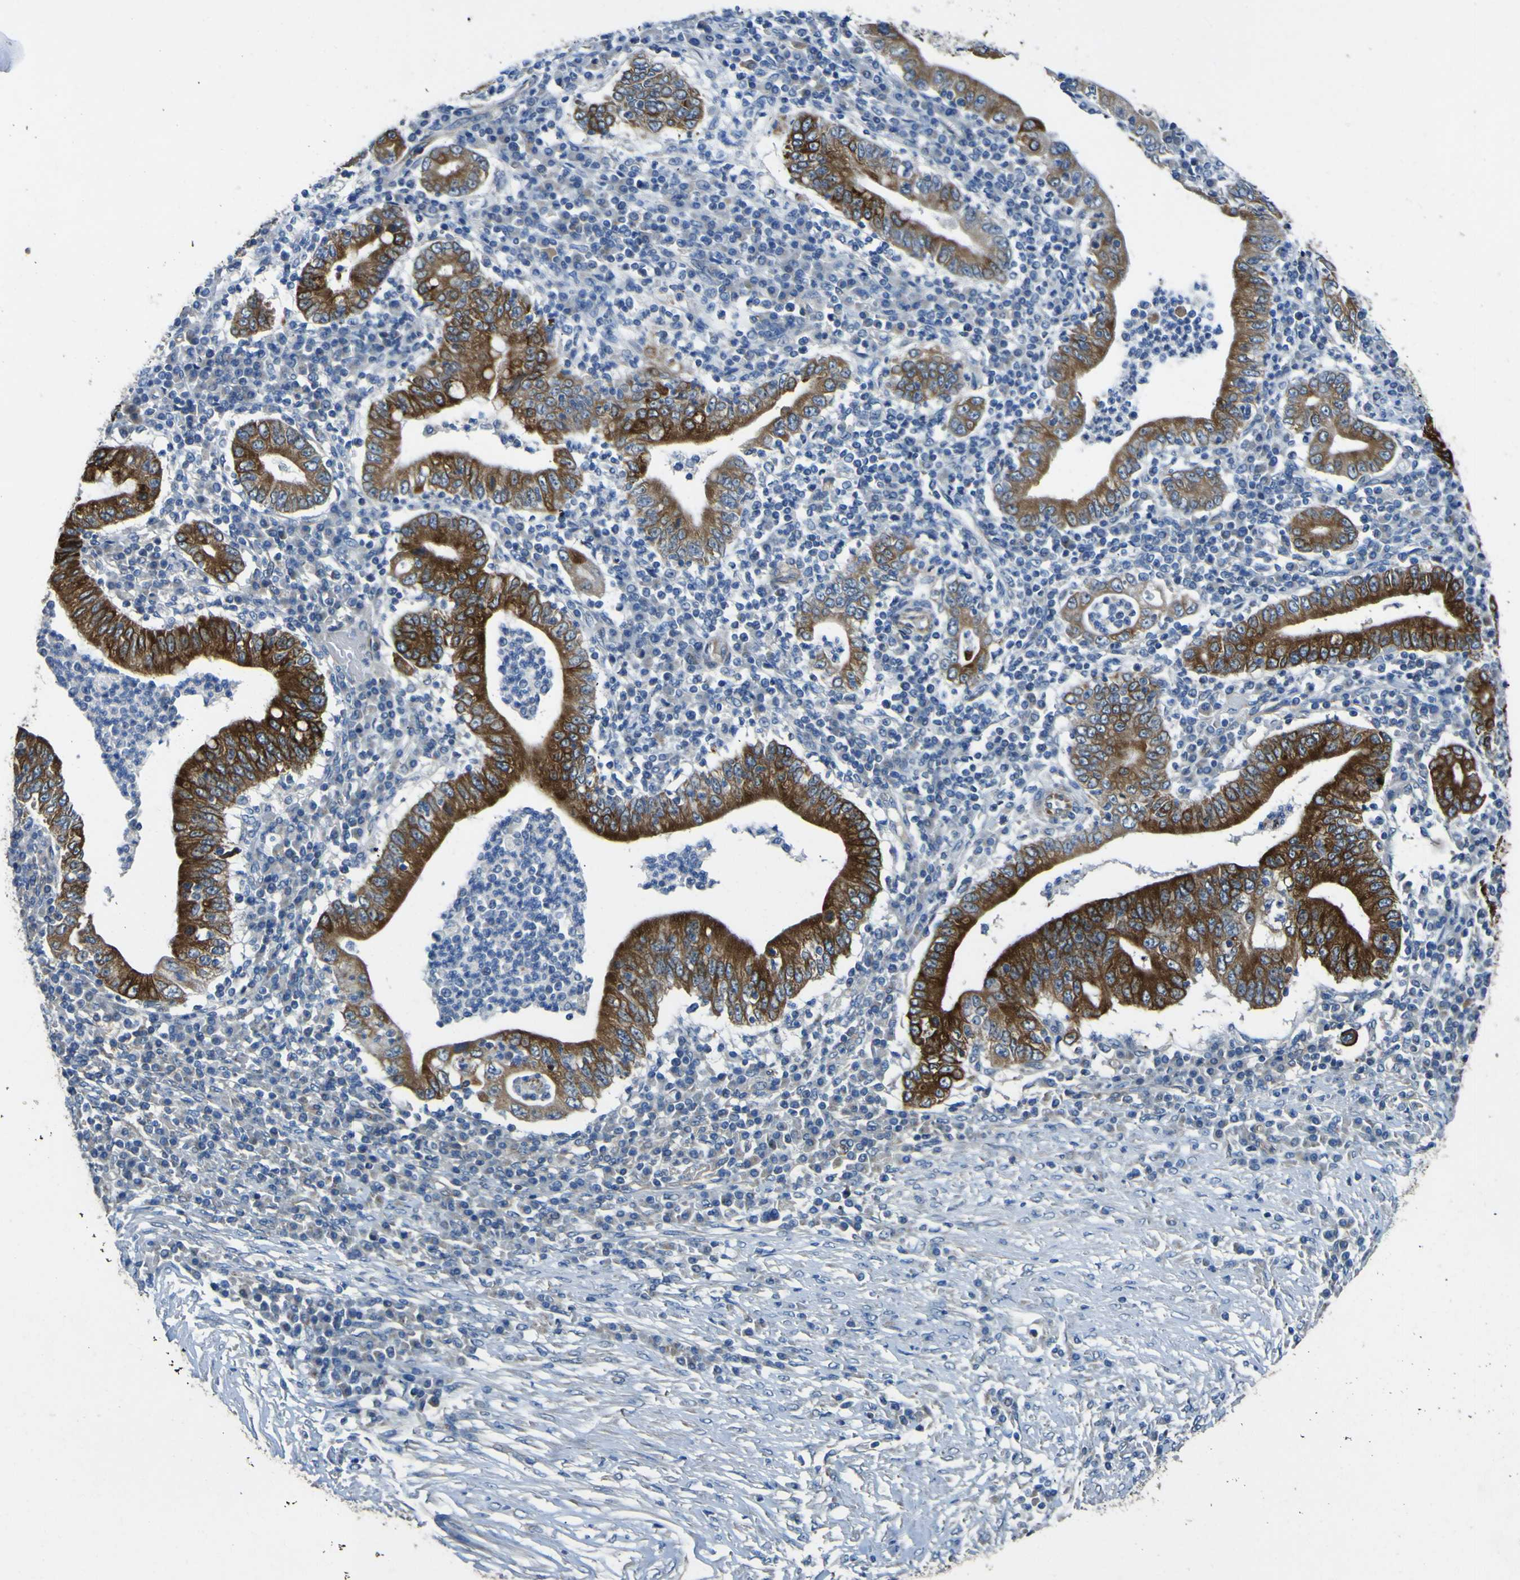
{"staining": {"intensity": "strong", "quantity": ">75%", "location": "cytoplasmic/membranous"}, "tissue": "stomach cancer", "cell_type": "Tumor cells", "image_type": "cancer", "snomed": [{"axis": "morphology", "description": "Normal tissue, NOS"}, {"axis": "morphology", "description": "Adenocarcinoma, NOS"}, {"axis": "topography", "description": "Esophagus"}, {"axis": "topography", "description": "Stomach, upper"}, {"axis": "topography", "description": "Peripheral nerve tissue"}], "caption": "Stomach adenocarcinoma tissue displays strong cytoplasmic/membranous expression in about >75% of tumor cells", "gene": "ALDH18A1", "patient": {"sex": "male", "age": 62}}